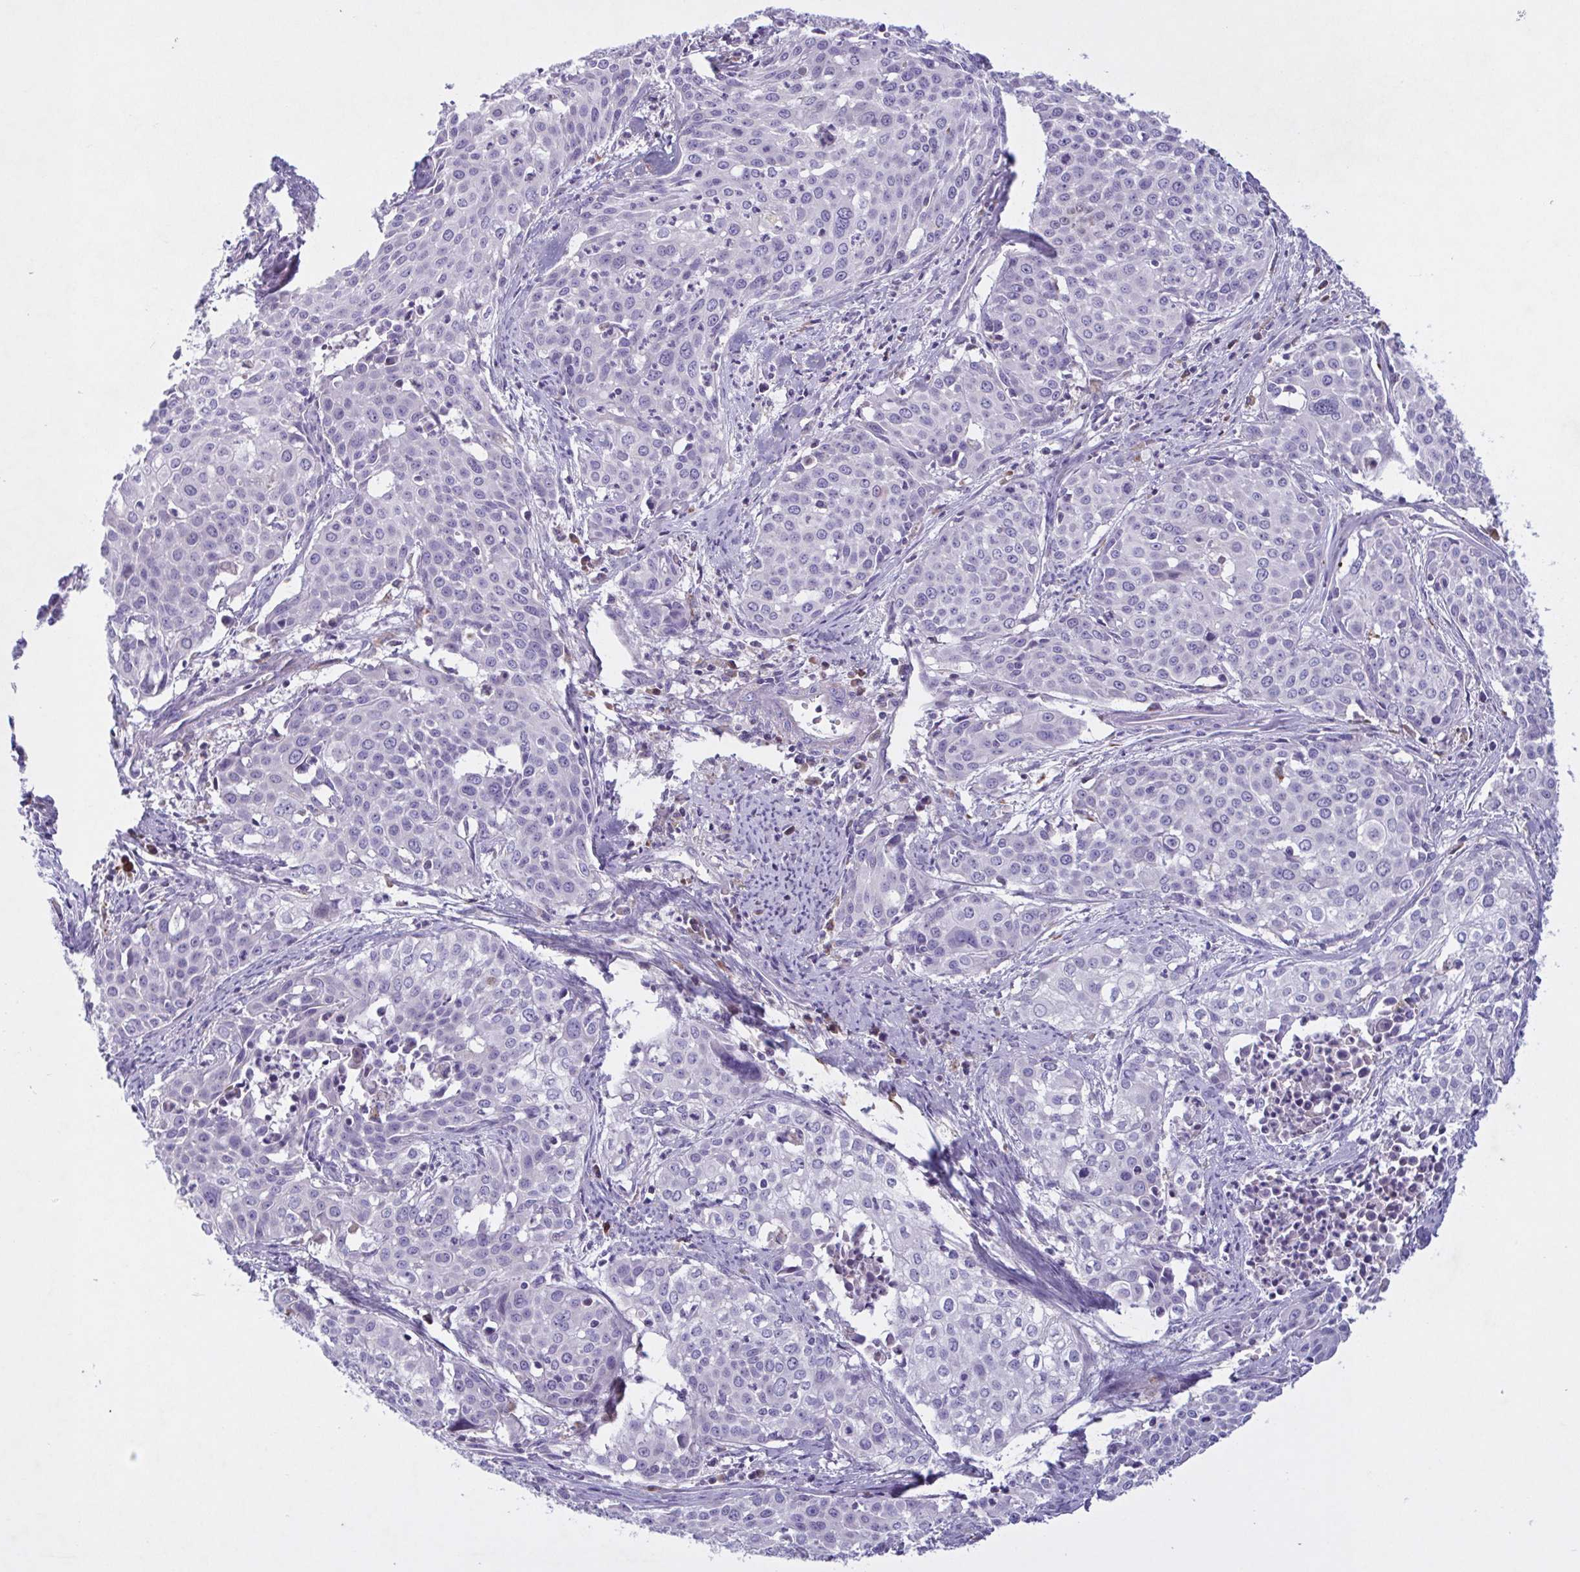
{"staining": {"intensity": "negative", "quantity": "none", "location": "none"}, "tissue": "cervical cancer", "cell_type": "Tumor cells", "image_type": "cancer", "snomed": [{"axis": "morphology", "description": "Squamous cell carcinoma, NOS"}, {"axis": "topography", "description": "Cervix"}], "caption": "High power microscopy histopathology image of an immunohistochemistry micrograph of cervical cancer, revealing no significant positivity in tumor cells.", "gene": "F13B", "patient": {"sex": "female", "age": 39}}